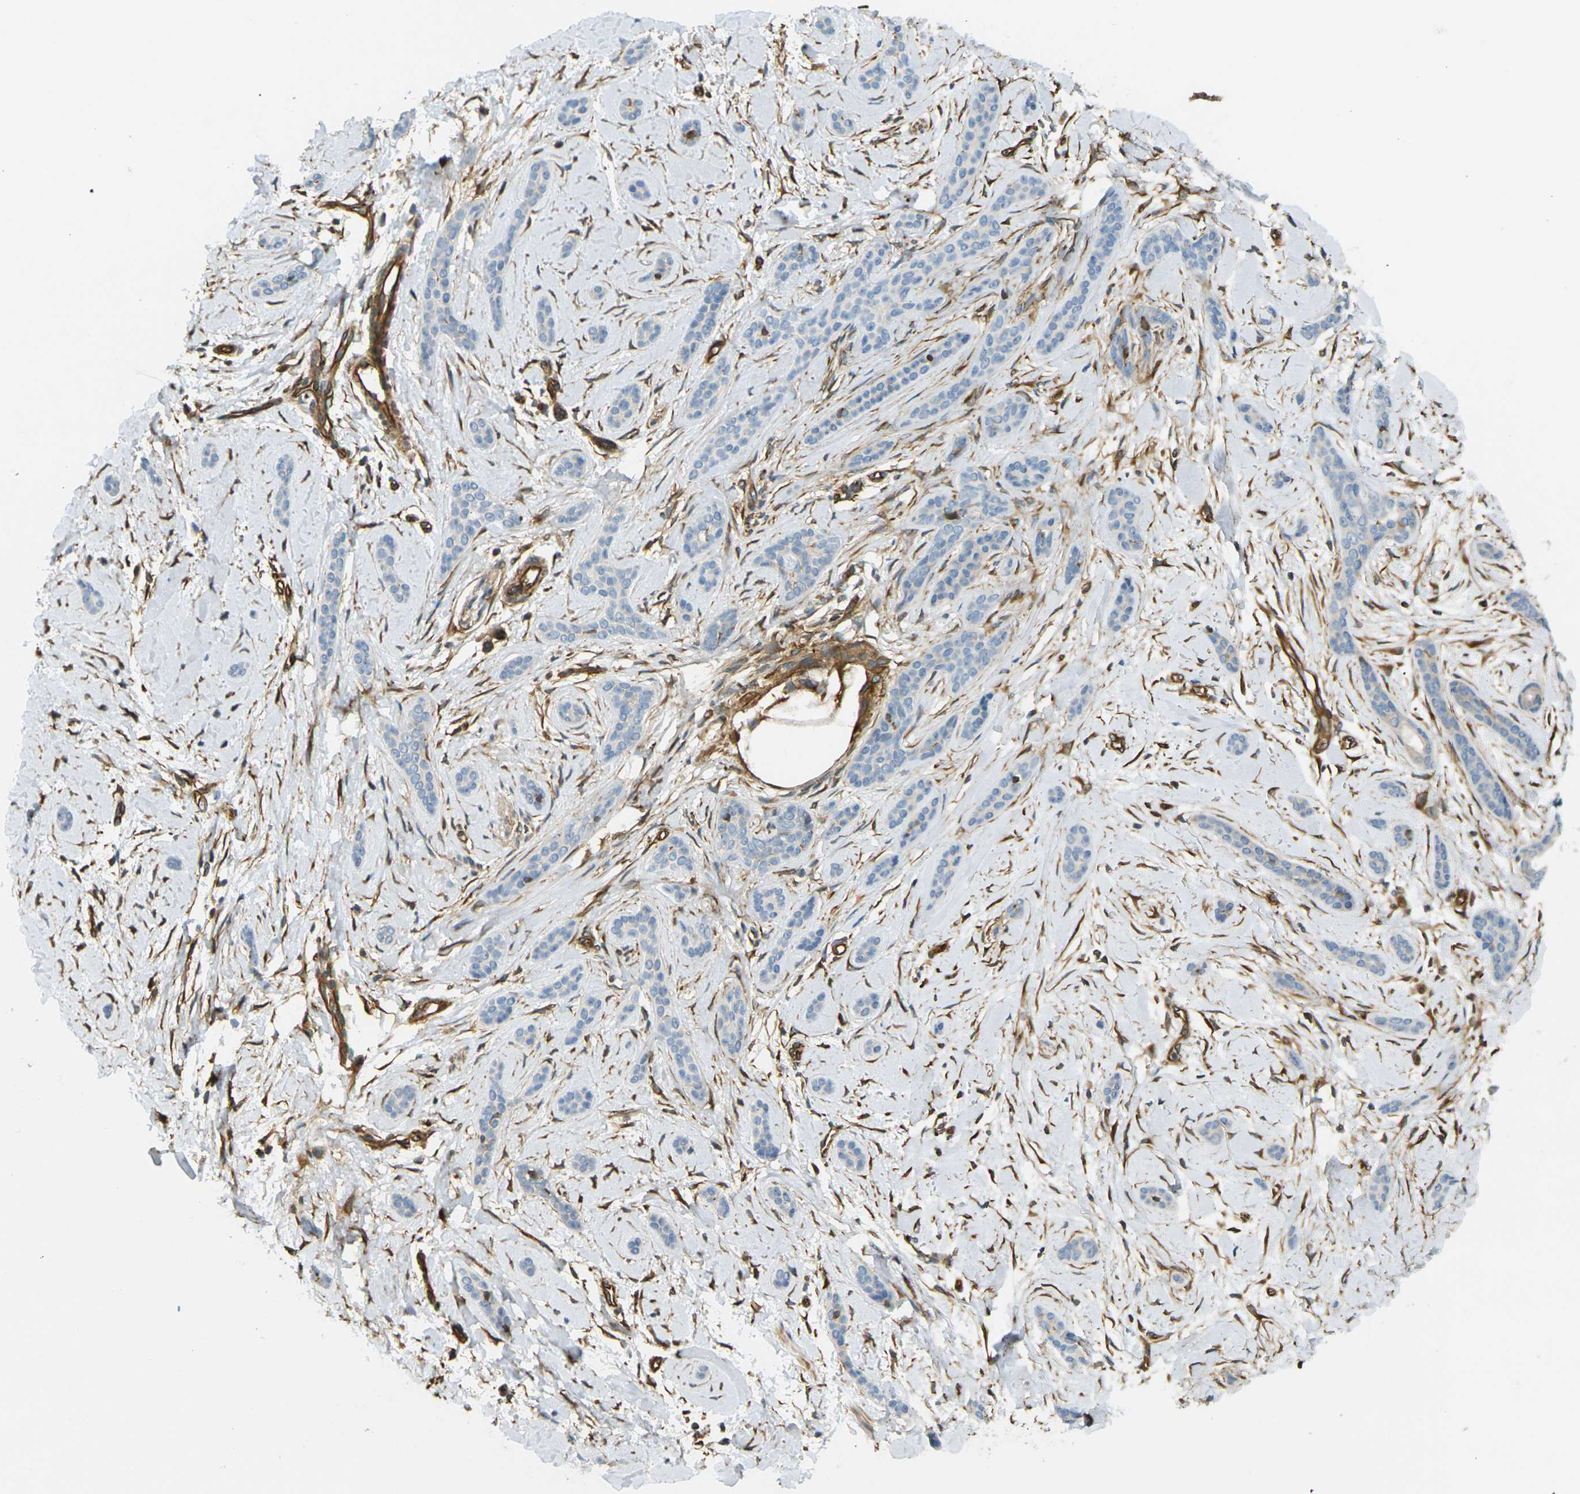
{"staining": {"intensity": "negative", "quantity": "none", "location": "none"}, "tissue": "skin cancer", "cell_type": "Tumor cells", "image_type": "cancer", "snomed": [{"axis": "morphology", "description": "Basal cell carcinoma"}, {"axis": "morphology", "description": "Adnexal tumor, benign"}, {"axis": "topography", "description": "Skin"}], "caption": "This image is of basal cell carcinoma (skin) stained with immunohistochemistry to label a protein in brown with the nuclei are counter-stained blue. There is no staining in tumor cells.", "gene": "CYTH3", "patient": {"sex": "female", "age": 42}}